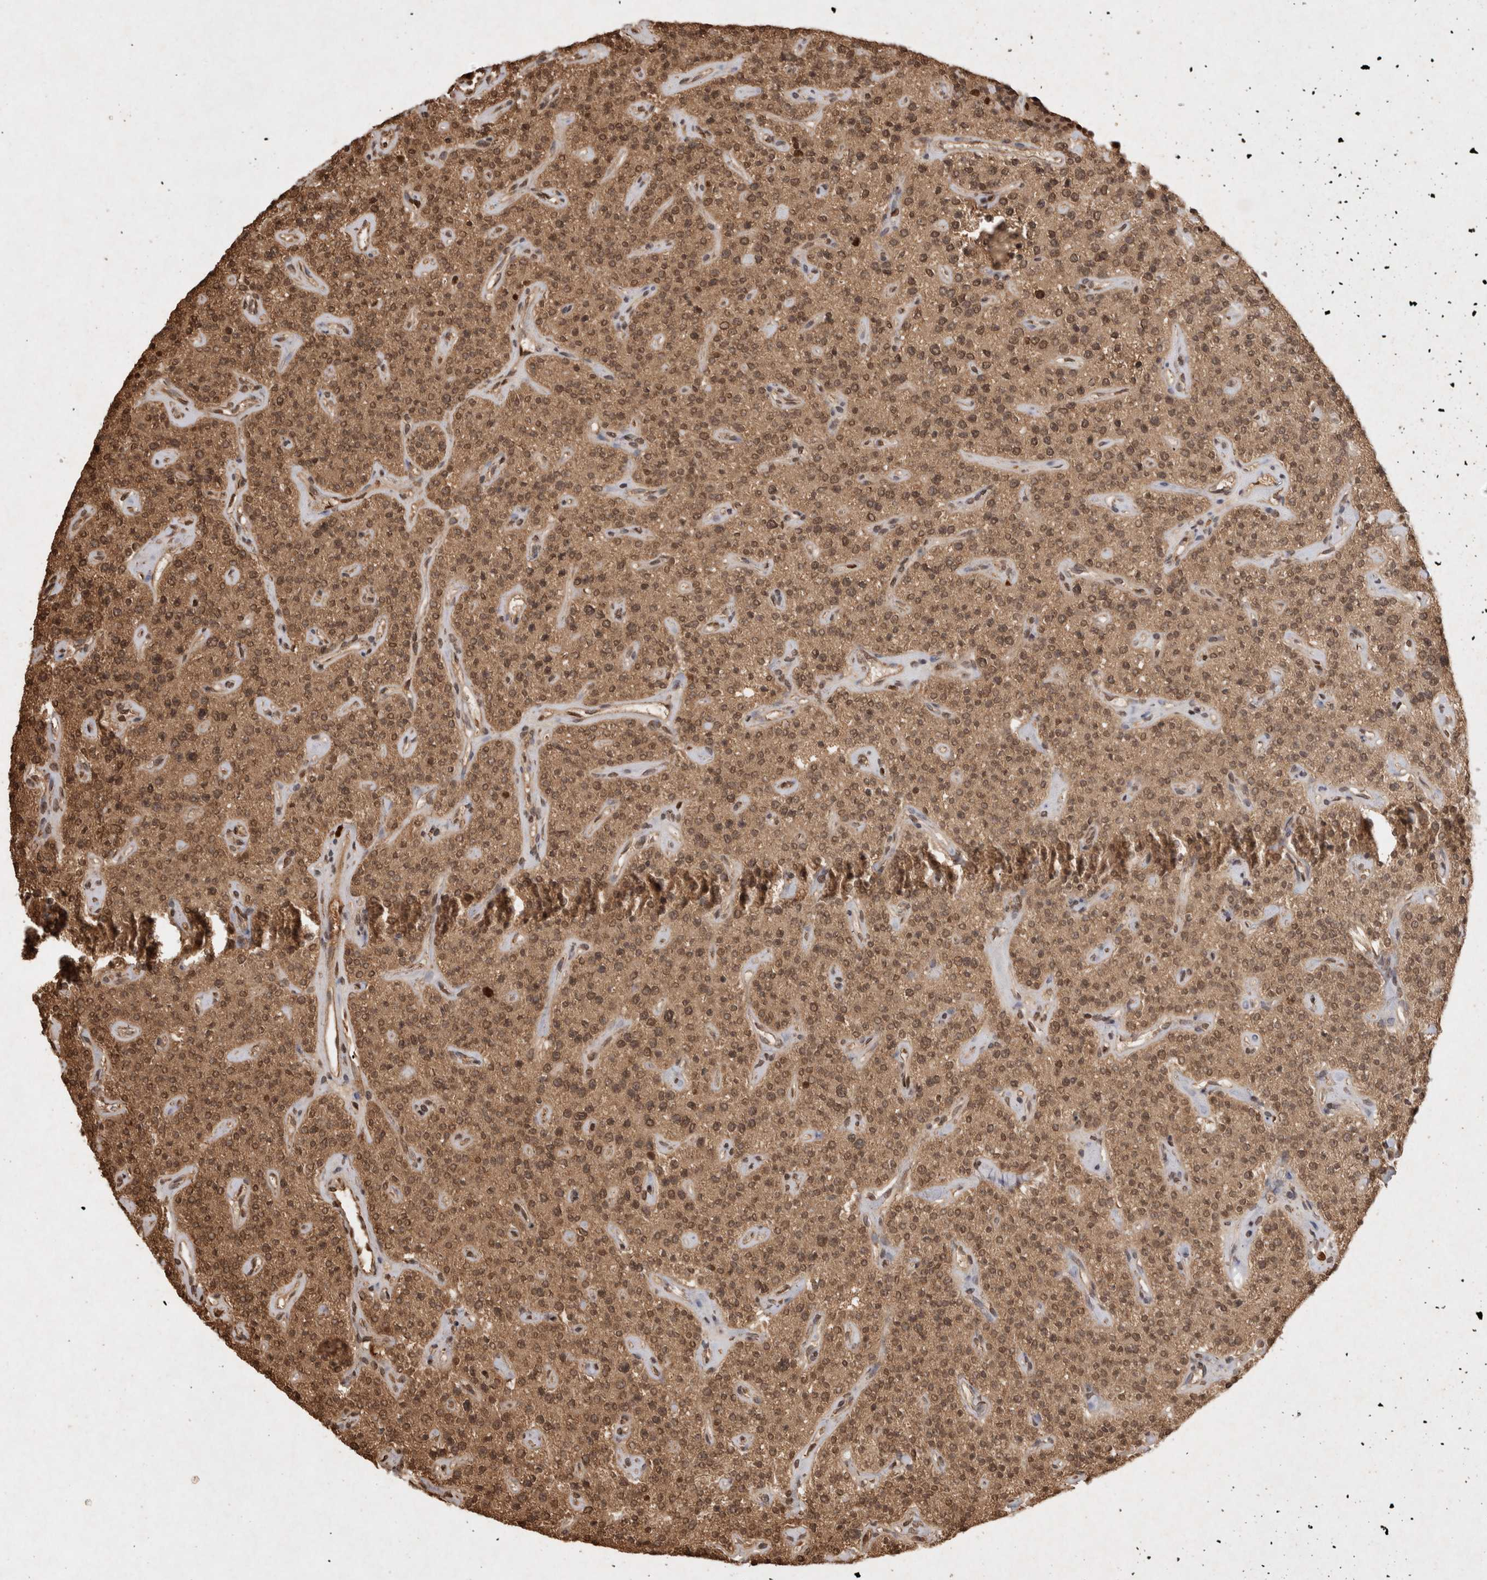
{"staining": {"intensity": "strong", "quantity": ">75%", "location": "cytoplasmic/membranous,nuclear"}, "tissue": "parathyroid gland", "cell_type": "Glandular cells", "image_type": "normal", "snomed": [{"axis": "morphology", "description": "Normal tissue, NOS"}, {"axis": "topography", "description": "Parathyroid gland"}], "caption": "Protein staining demonstrates strong cytoplasmic/membranous,nuclear positivity in approximately >75% of glandular cells in benign parathyroid gland. (Stains: DAB in brown, nuclei in blue, Microscopy: brightfield microscopy at high magnification).", "gene": "HDGF", "patient": {"sex": "male", "age": 46}}